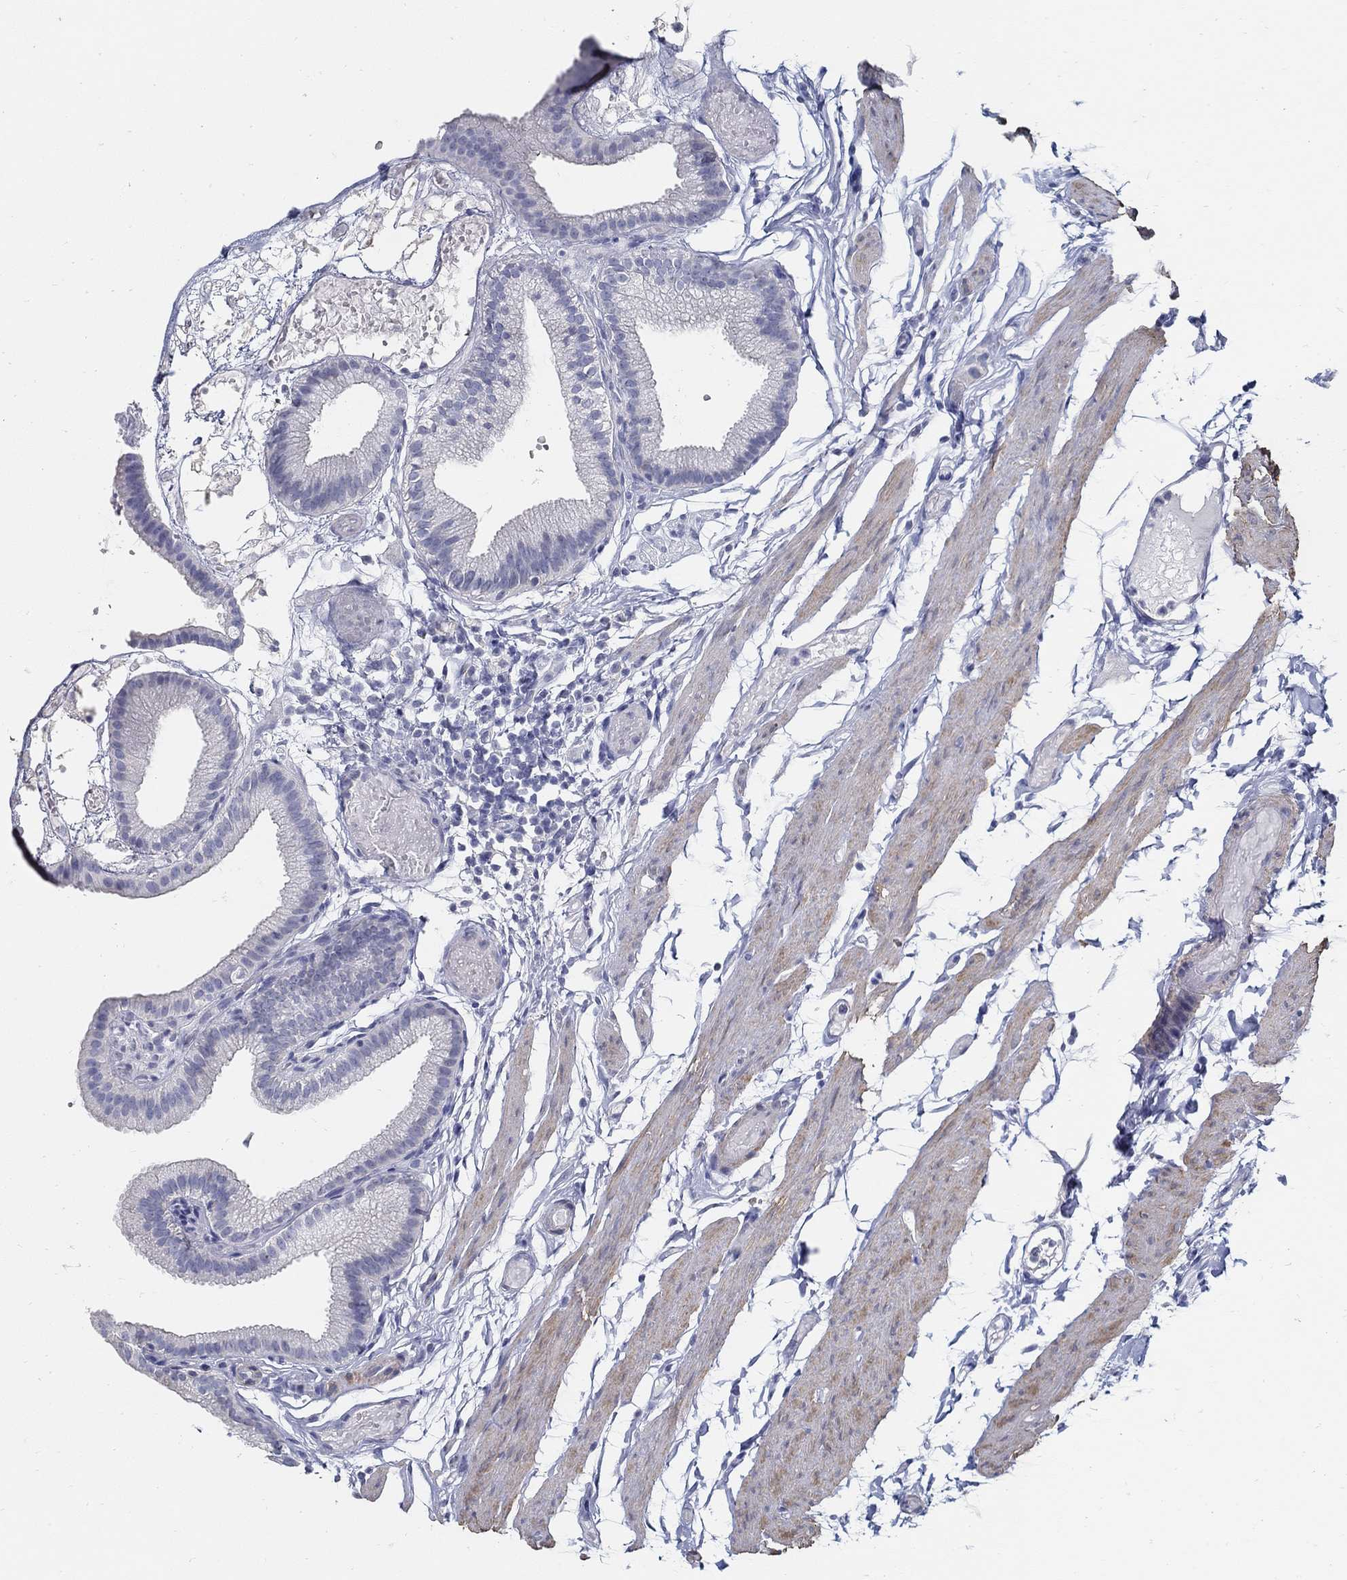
{"staining": {"intensity": "negative", "quantity": "none", "location": "none"}, "tissue": "gallbladder", "cell_type": "Glandular cells", "image_type": "normal", "snomed": [{"axis": "morphology", "description": "Normal tissue, NOS"}, {"axis": "topography", "description": "Gallbladder"}], "caption": "Immunohistochemical staining of unremarkable human gallbladder shows no significant positivity in glandular cells. (DAB immunohistochemistry with hematoxylin counter stain).", "gene": "USP29", "patient": {"sex": "female", "age": 45}}